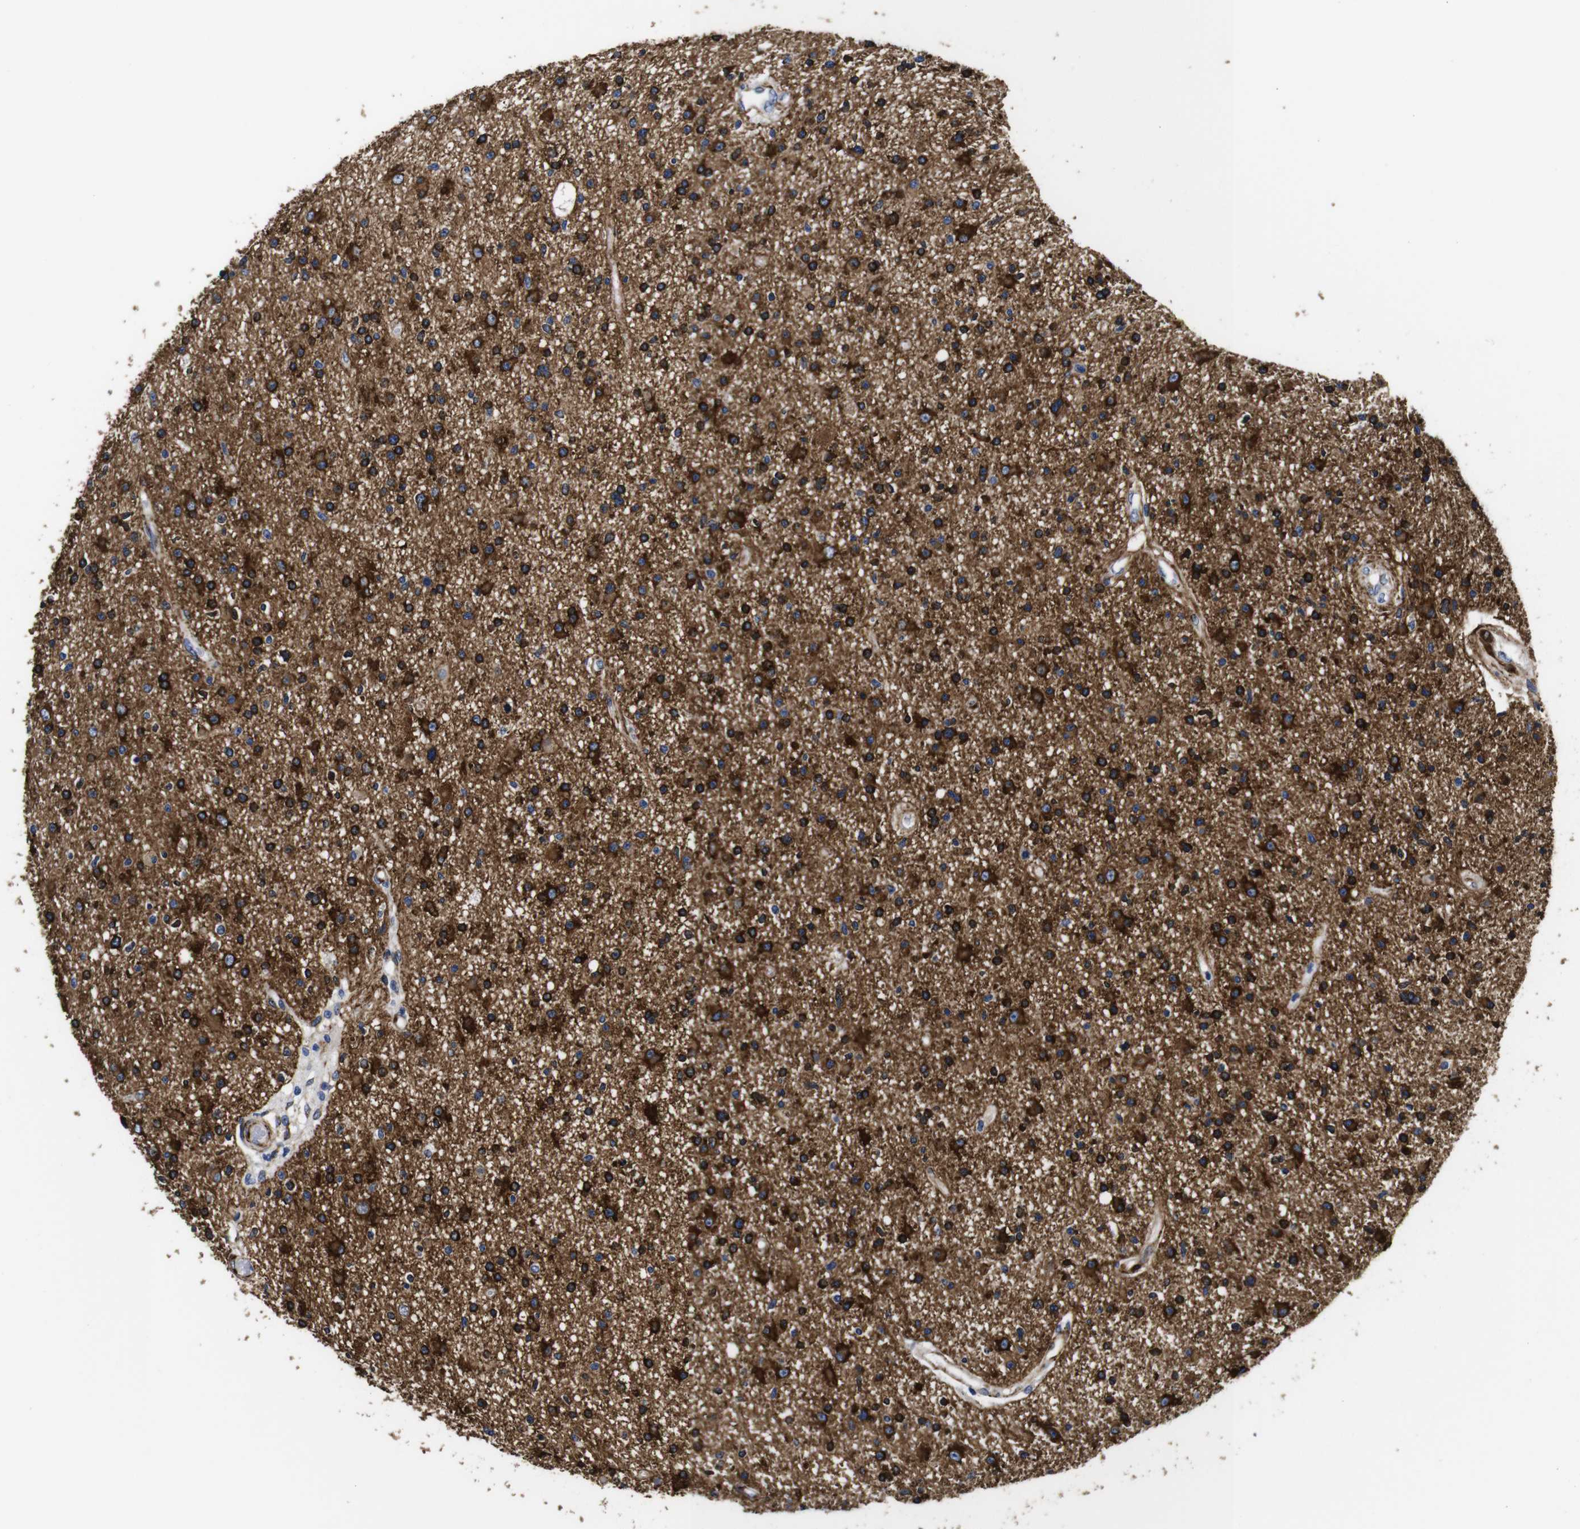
{"staining": {"intensity": "strong", "quantity": ">75%", "location": "cytoplasmic/membranous"}, "tissue": "glioma", "cell_type": "Tumor cells", "image_type": "cancer", "snomed": [{"axis": "morphology", "description": "Glioma, malignant, High grade"}, {"axis": "topography", "description": "Brain"}], "caption": "There is high levels of strong cytoplasmic/membranous expression in tumor cells of glioma, as demonstrated by immunohistochemical staining (brown color).", "gene": "LRIG1", "patient": {"sex": "male", "age": 33}}